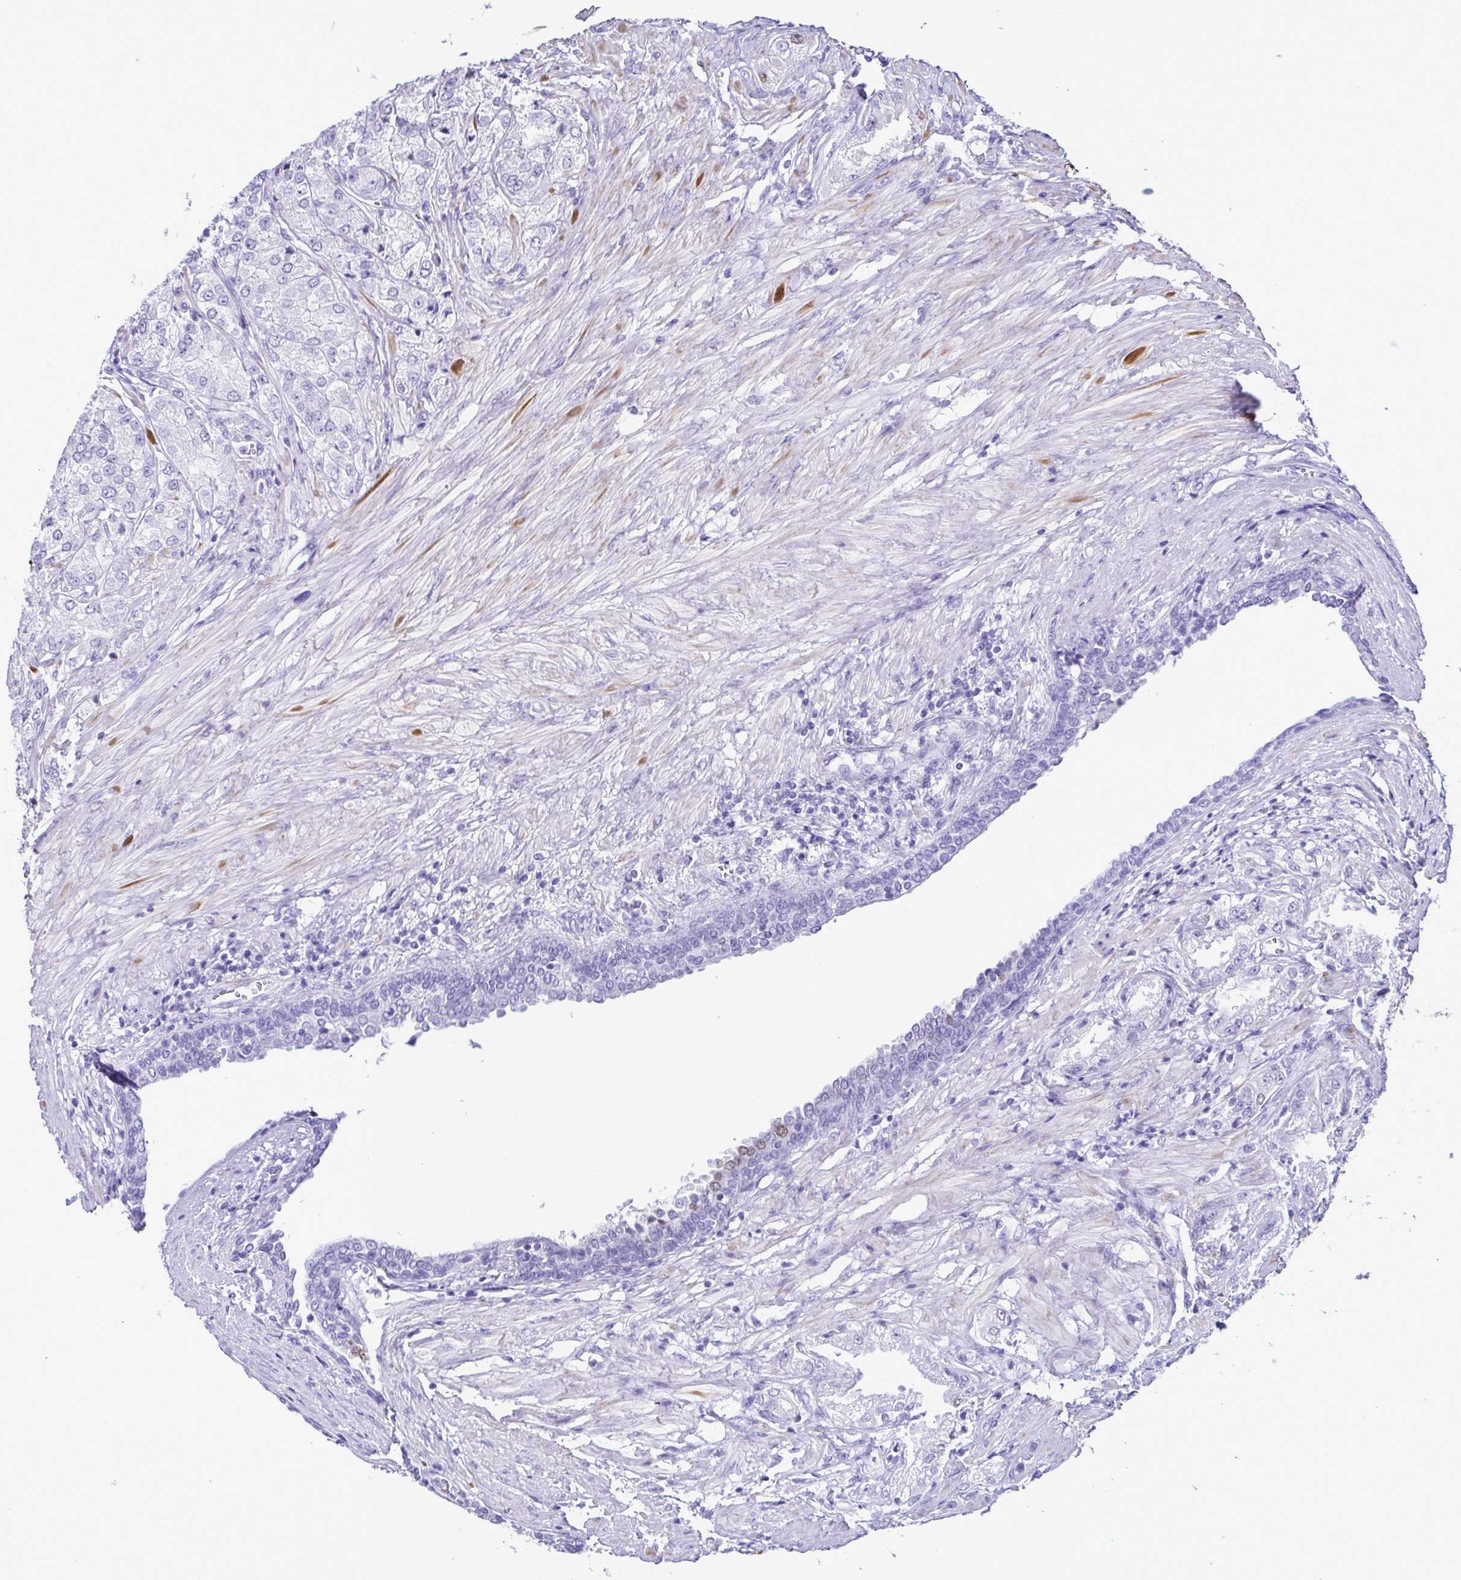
{"staining": {"intensity": "negative", "quantity": "none", "location": "none"}, "tissue": "prostate cancer", "cell_type": "Tumor cells", "image_type": "cancer", "snomed": [{"axis": "morphology", "description": "Adenocarcinoma, High grade"}, {"axis": "topography", "description": "Prostate"}], "caption": "Tumor cells are negative for protein expression in human prostate cancer (high-grade adenocarcinoma).", "gene": "CBY2", "patient": {"sex": "male", "age": 61}}